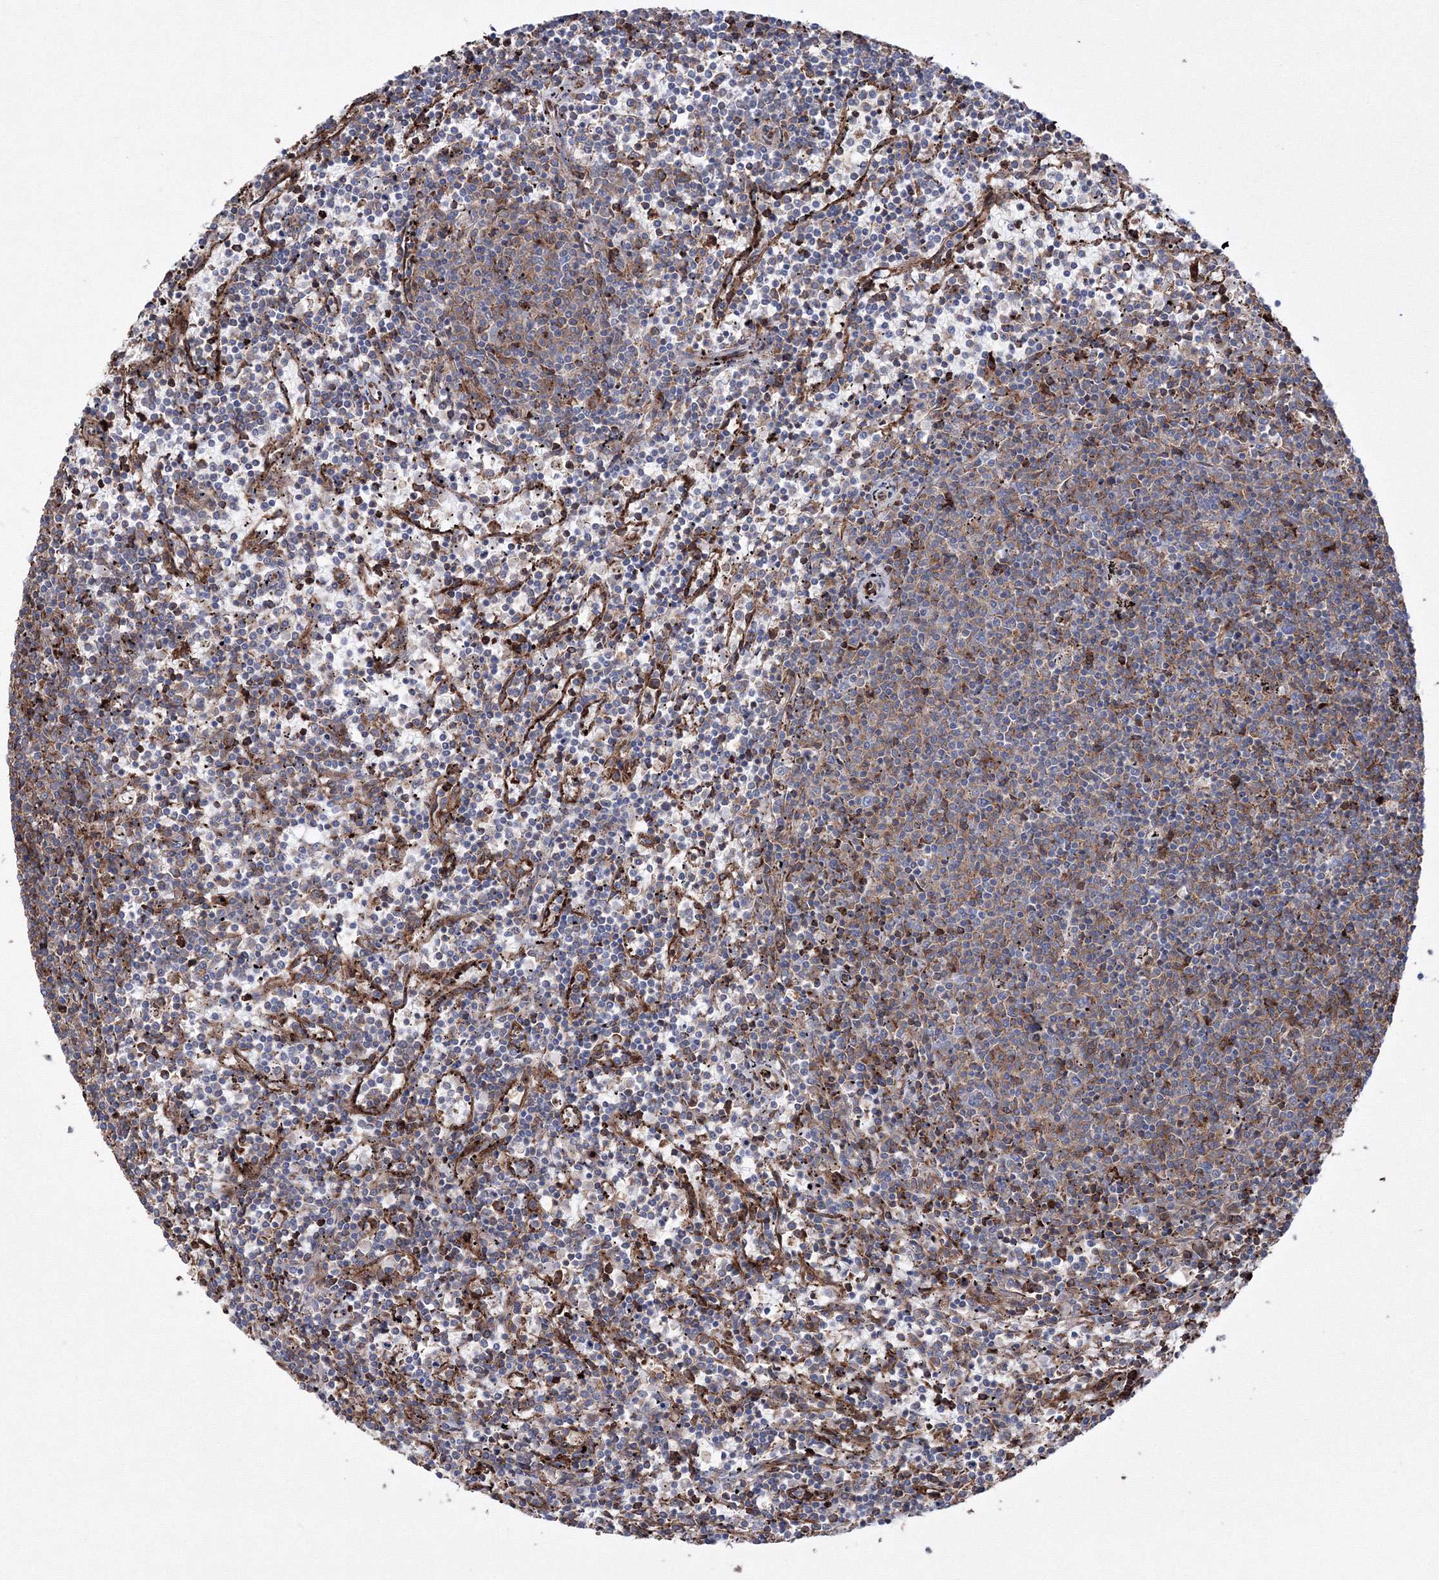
{"staining": {"intensity": "moderate", "quantity": "<25%", "location": "cytoplasmic/membranous"}, "tissue": "lymphoma", "cell_type": "Tumor cells", "image_type": "cancer", "snomed": [{"axis": "morphology", "description": "Malignant lymphoma, non-Hodgkin's type, Low grade"}, {"axis": "topography", "description": "Spleen"}], "caption": "Immunohistochemical staining of lymphoma demonstrates low levels of moderate cytoplasmic/membranous protein staining in approximately <25% of tumor cells.", "gene": "GPR82", "patient": {"sex": "female", "age": 50}}